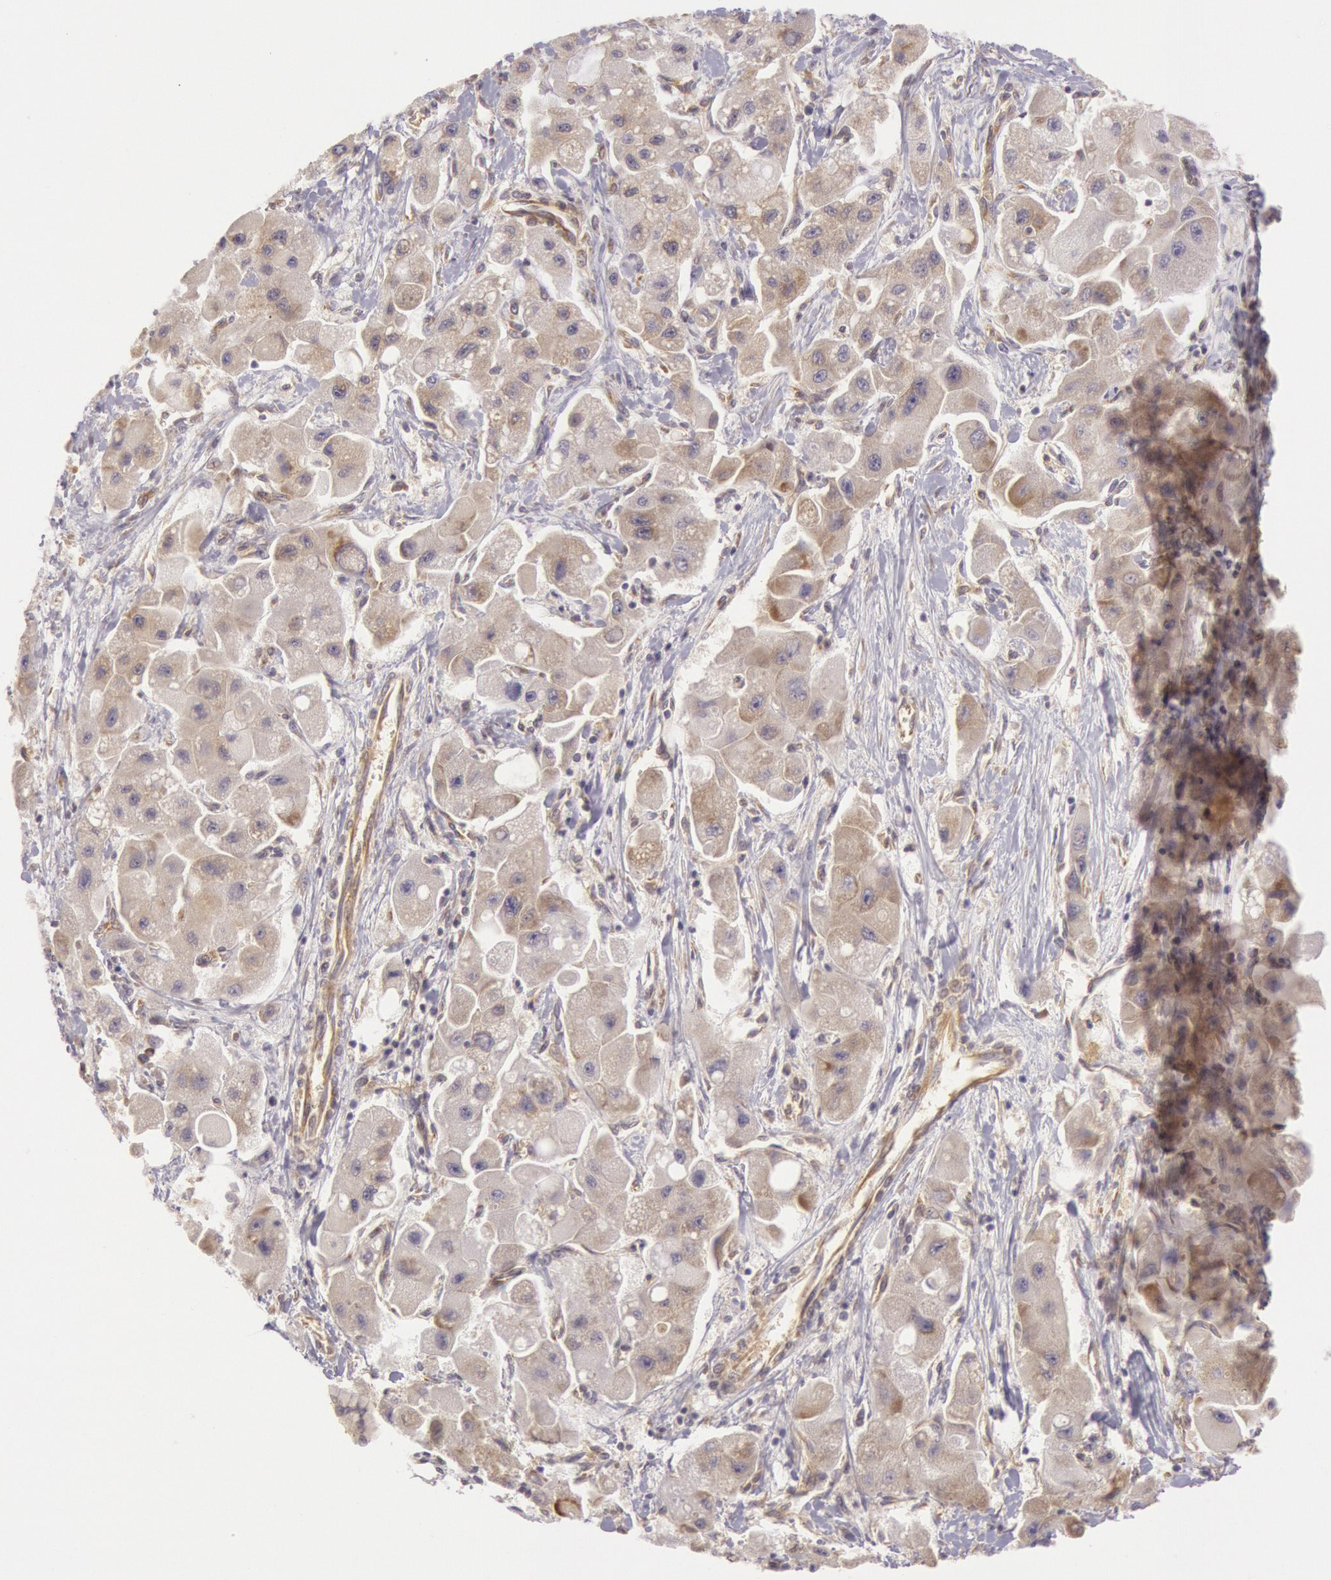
{"staining": {"intensity": "weak", "quantity": "25%-75%", "location": "cytoplasmic/membranous"}, "tissue": "liver cancer", "cell_type": "Tumor cells", "image_type": "cancer", "snomed": [{"axis": "morphology", "description": "Carcinoma, Hepatocellular, NOS"}, {"axis": "topography", "description": "Liver"}], "caption": "There is low levels of weak cytoplasmic/membranous positivity in tumor cells of liver cancer (hepatocellular carcinoma), as demonstrated by immunohistochemical staining (brown color).", "gene": "CHUK", "patient": {"sex": "male", "age": 24}}